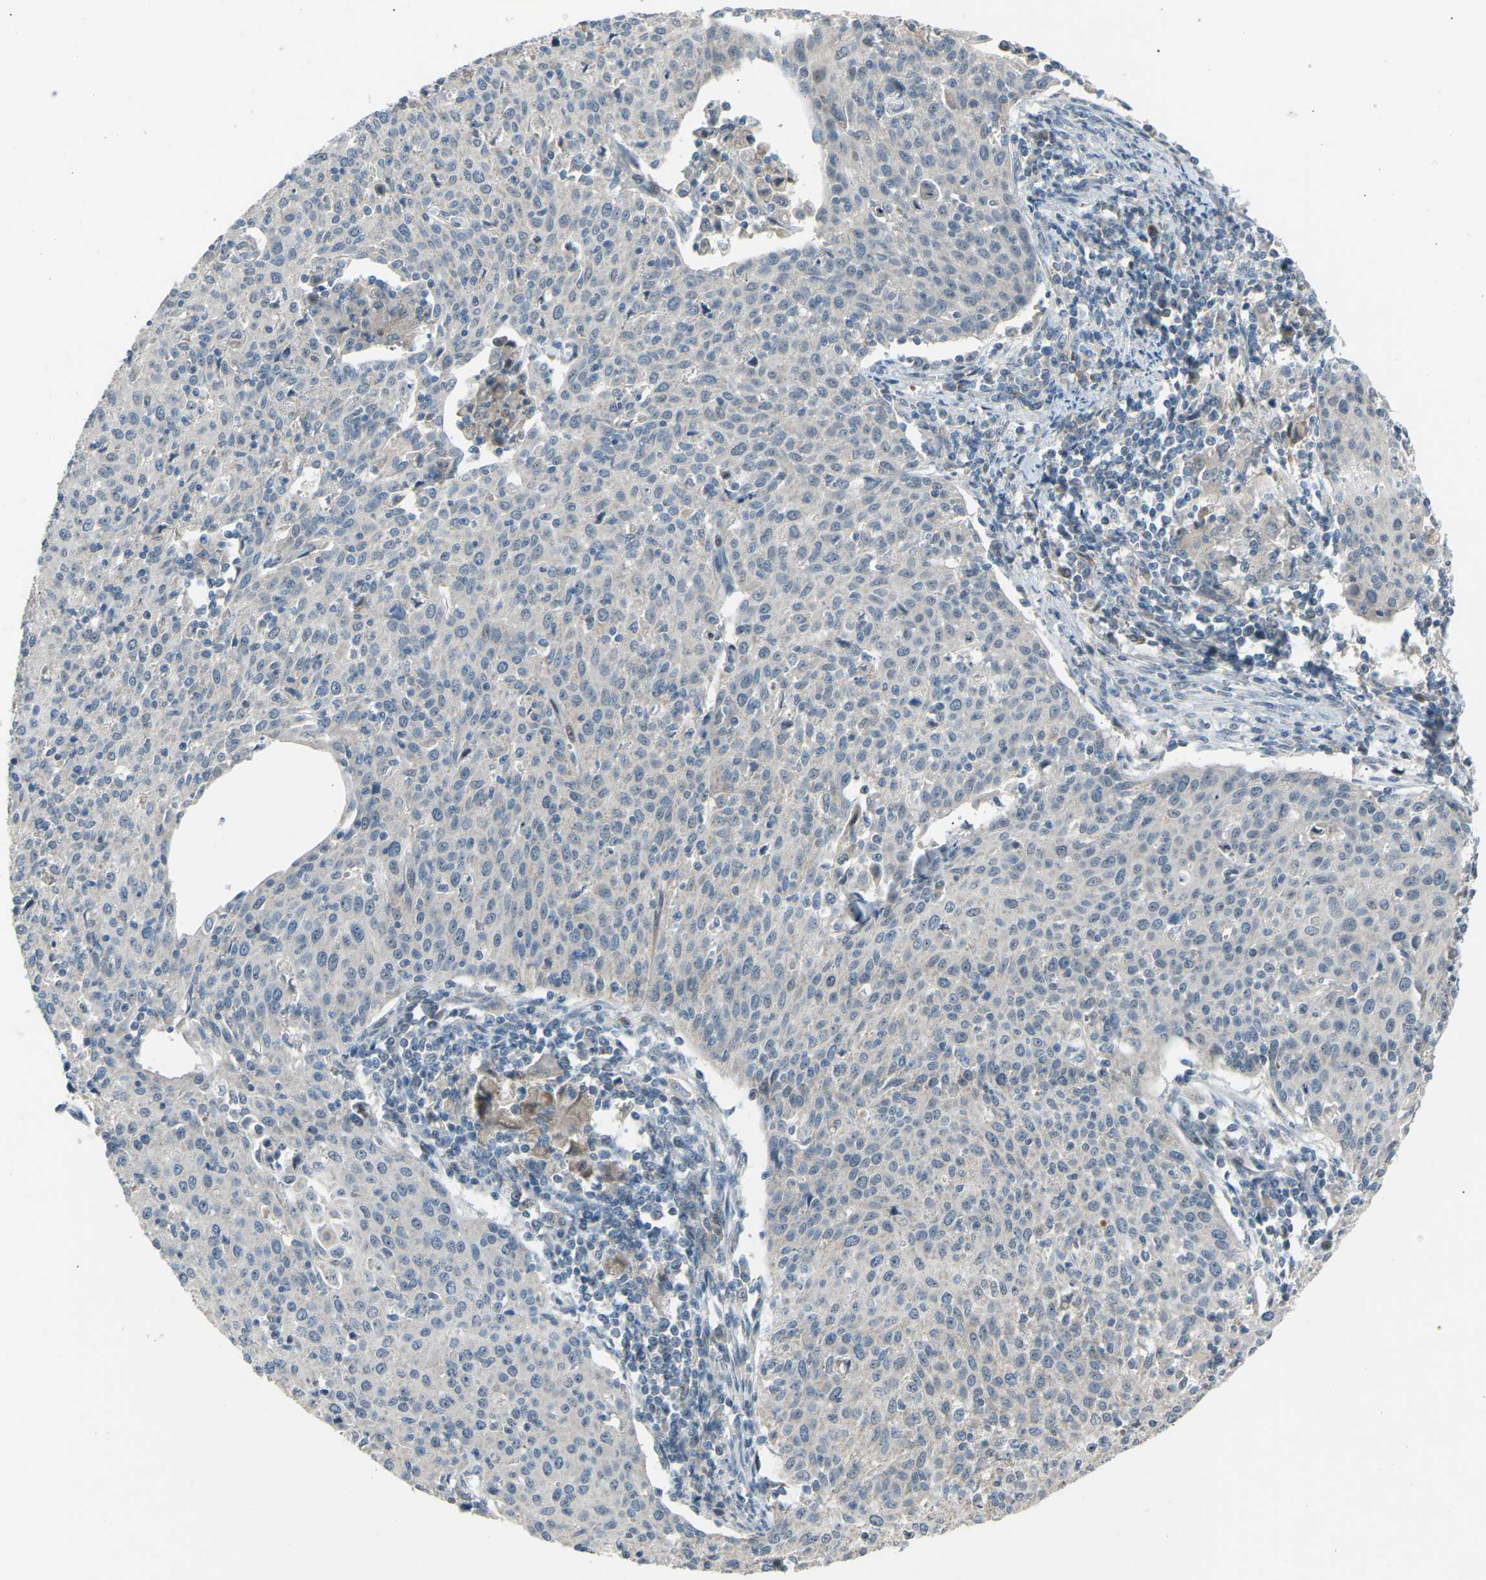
{"staining": {"intensity": "negative", "quantity": "none", "location": "none"}, "tissue": "cervical cancer", "cell_type": "Tumor cells", "image_type": "cancer", "snomed": [{"axis": "morphology", "description": "Squamous cell carcinoma, NOS"}, {"axis": "topography", "description": "Cervix"}], "caption": "IHC histopathology image of human squamous cell carcinoma (cervical) stained for a protein (brown), which demonstrates no expression in tumor cells.", "gene": "VPS41", "patient": {"sex": "female", "age": 38}}